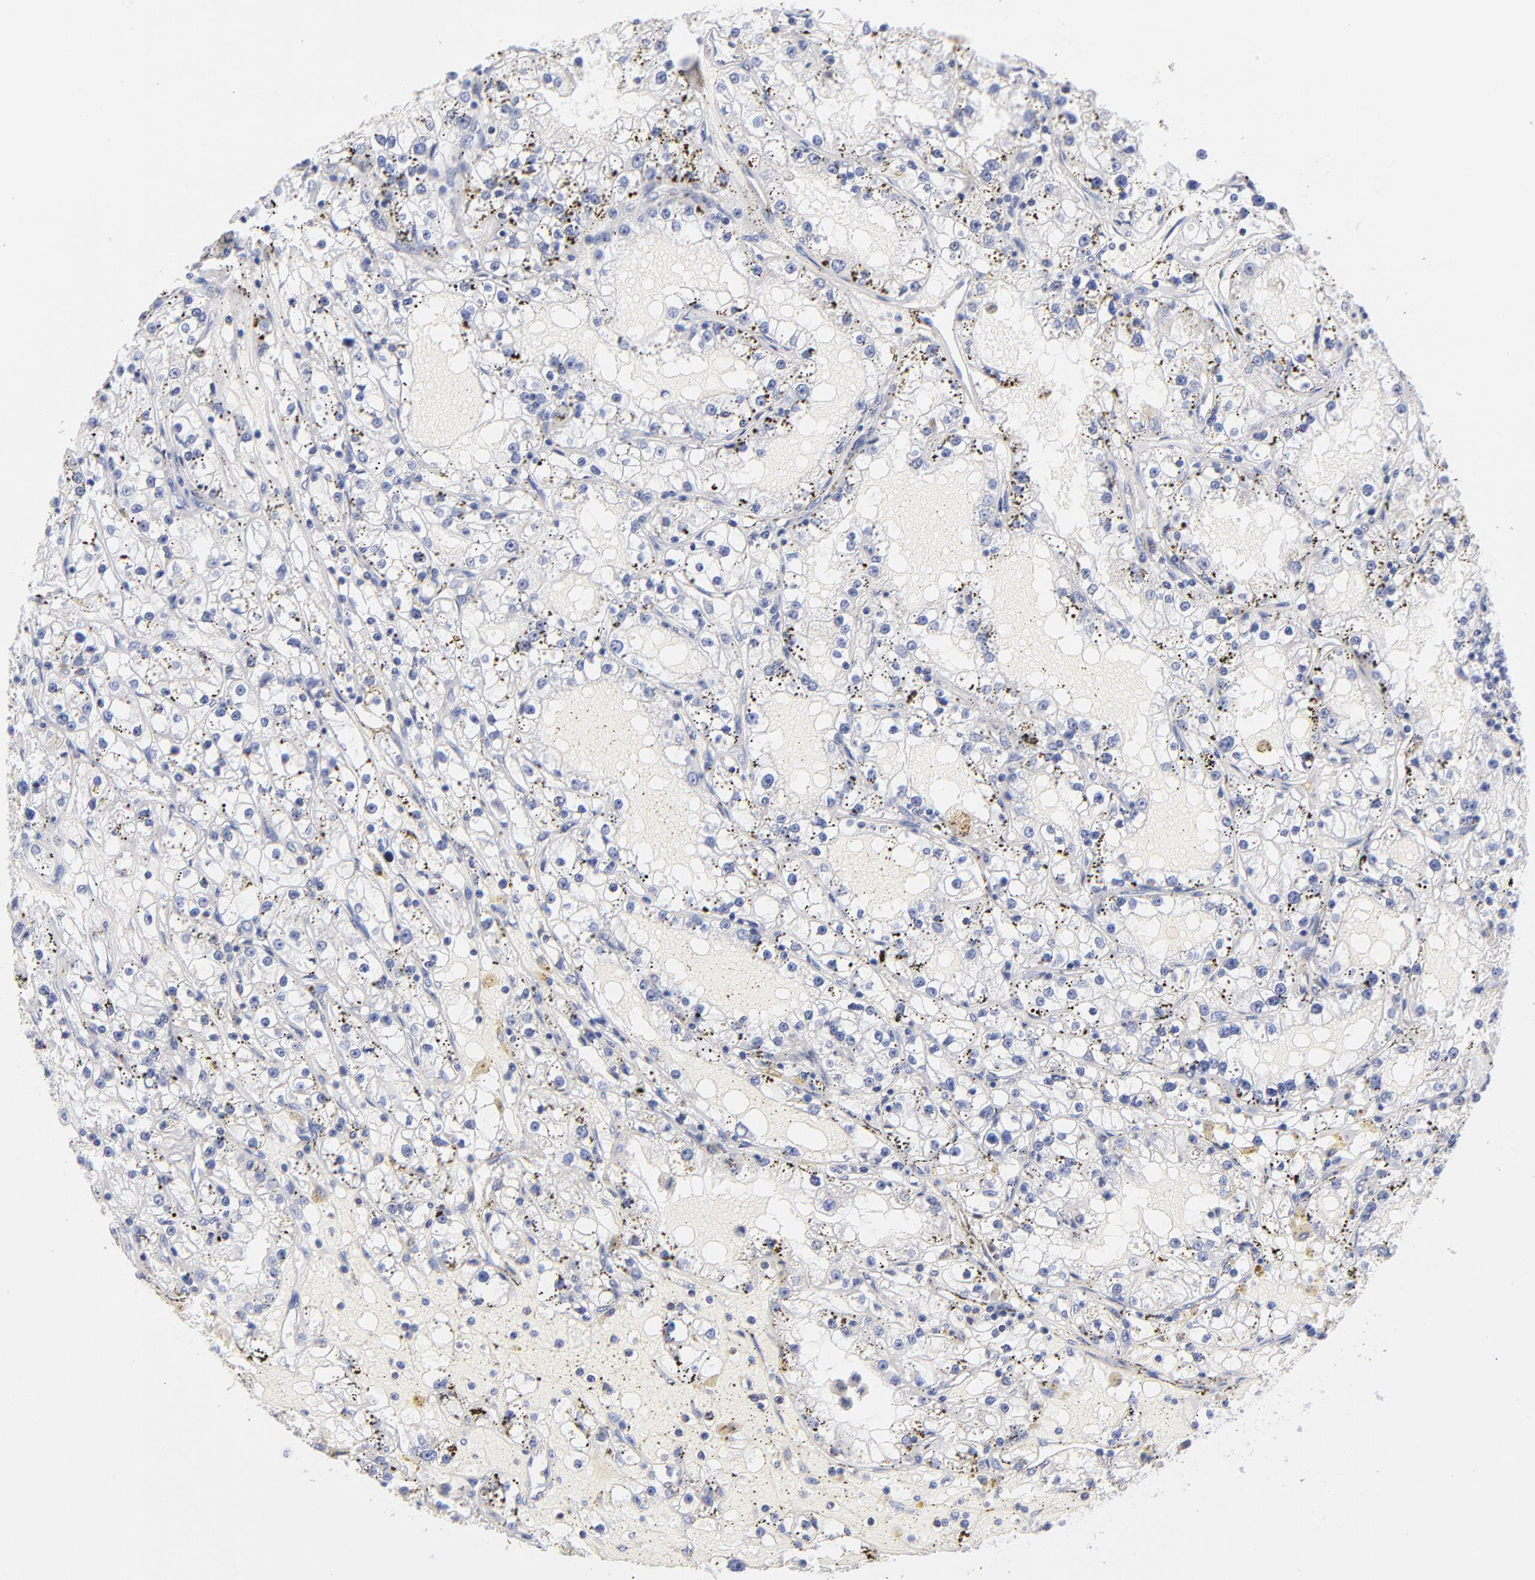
{"staining": {"intensity": "negative", "quantity": "none", "location": "none"}, "tissue": "renal cancer", "cell_type": "Tumor cells", "image_type": "cancer", "snomed": [{"axis": "morphology", "description": "Adenocarcinoma, NOS"}, {"axis": "topography", "description": "Kidney"}], "caption": "Renal cancer (adenocarcinoma) was stained to show a protein in brown. There is no significant positivity in tumor cells.", "gene": "KREMEN2", "patient": {"sex": "male", "age": 56}}